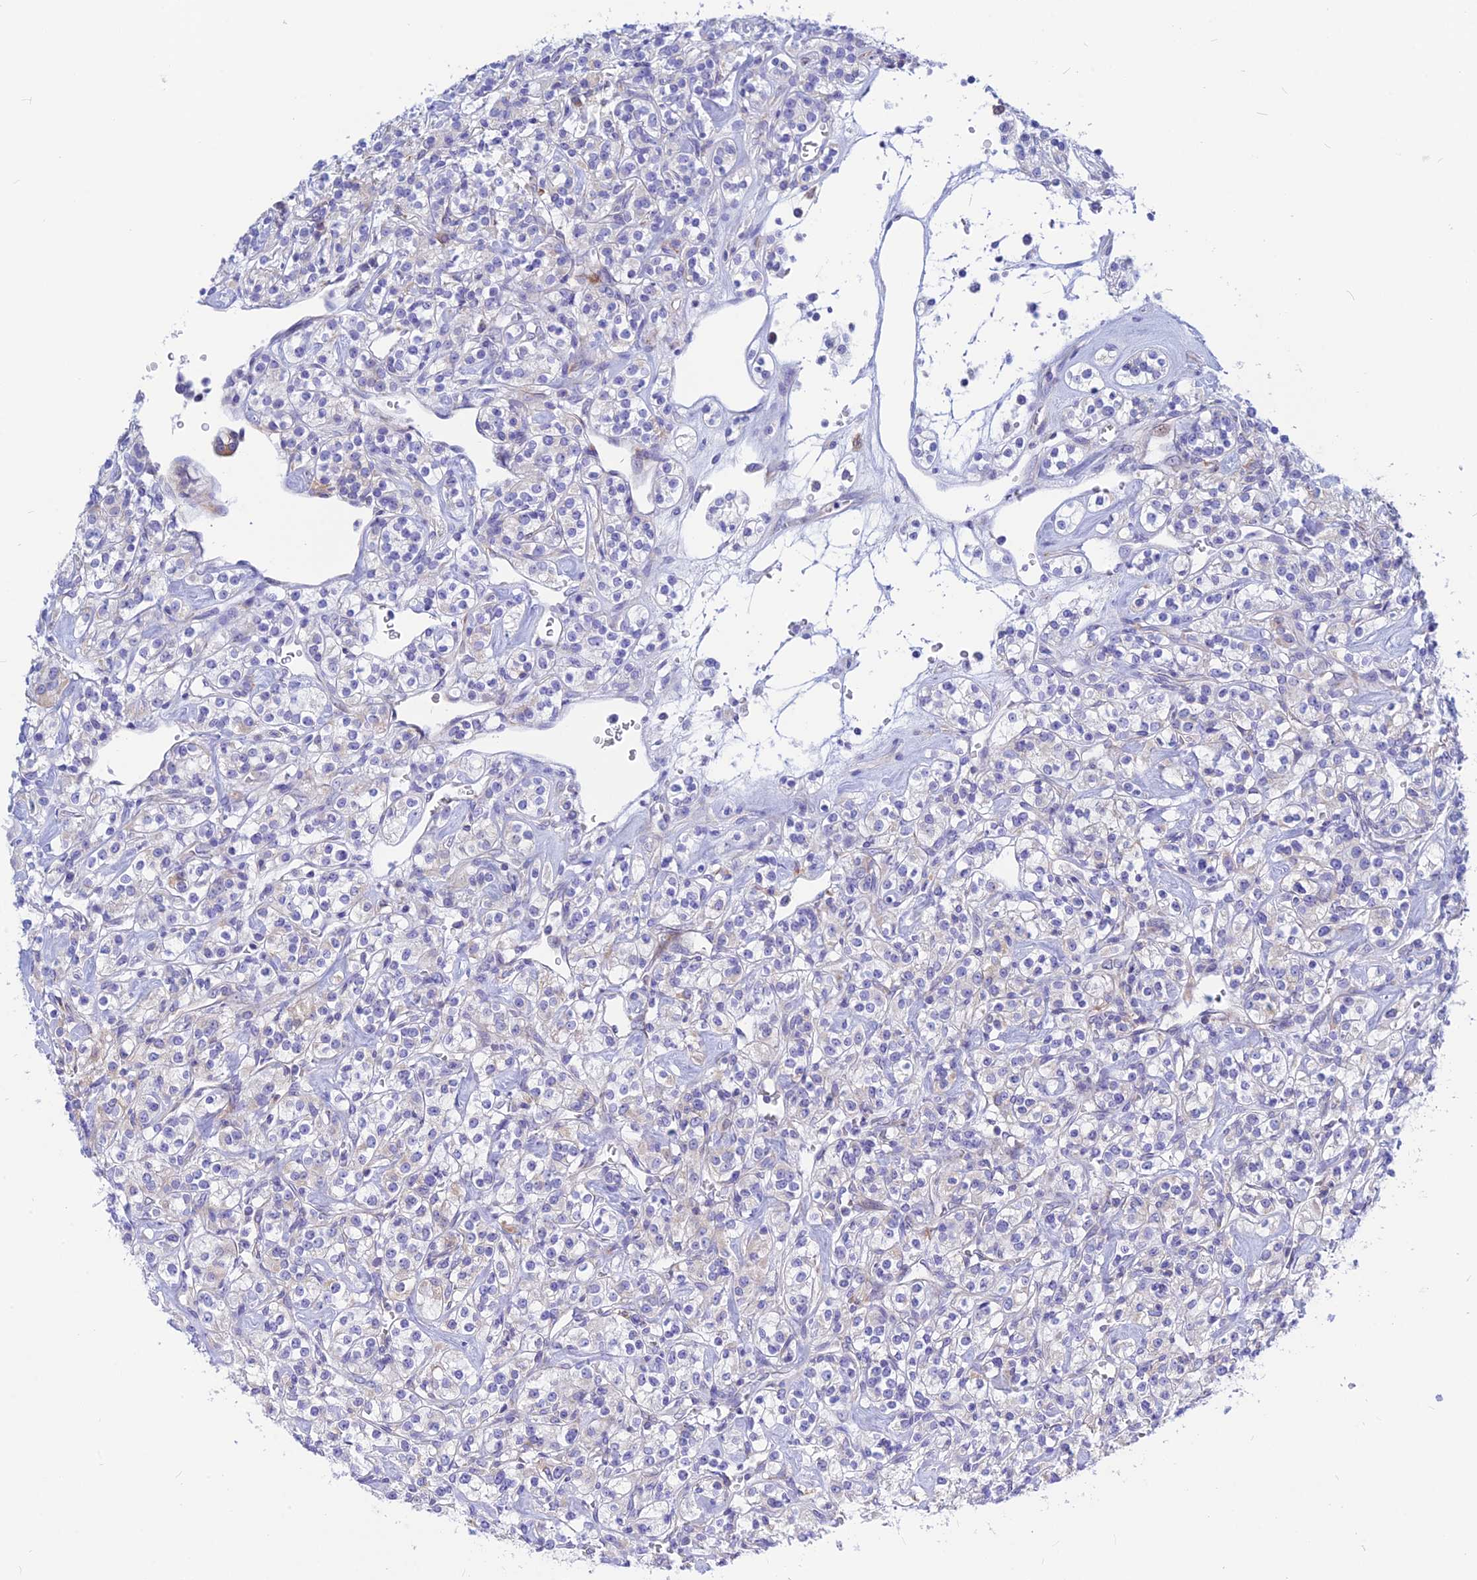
{"staining": {"intensity": "negative", "quantity": "none", "location": "none"}, "tissue": "renal cancer", "cell_type": "Tumor cells", "image_type": "cancer", "snomed": [{"axis": "morphology", "description": "Adenocarcinoma, NOS"}, {"axis": "topography", "description": "Kidney"}], "caption": "Immunohistochemistry of renal cancer reveals no expression in tumor cells.", "gene": "CNOT6", "patient": {"sex": "male", "age": 77}}